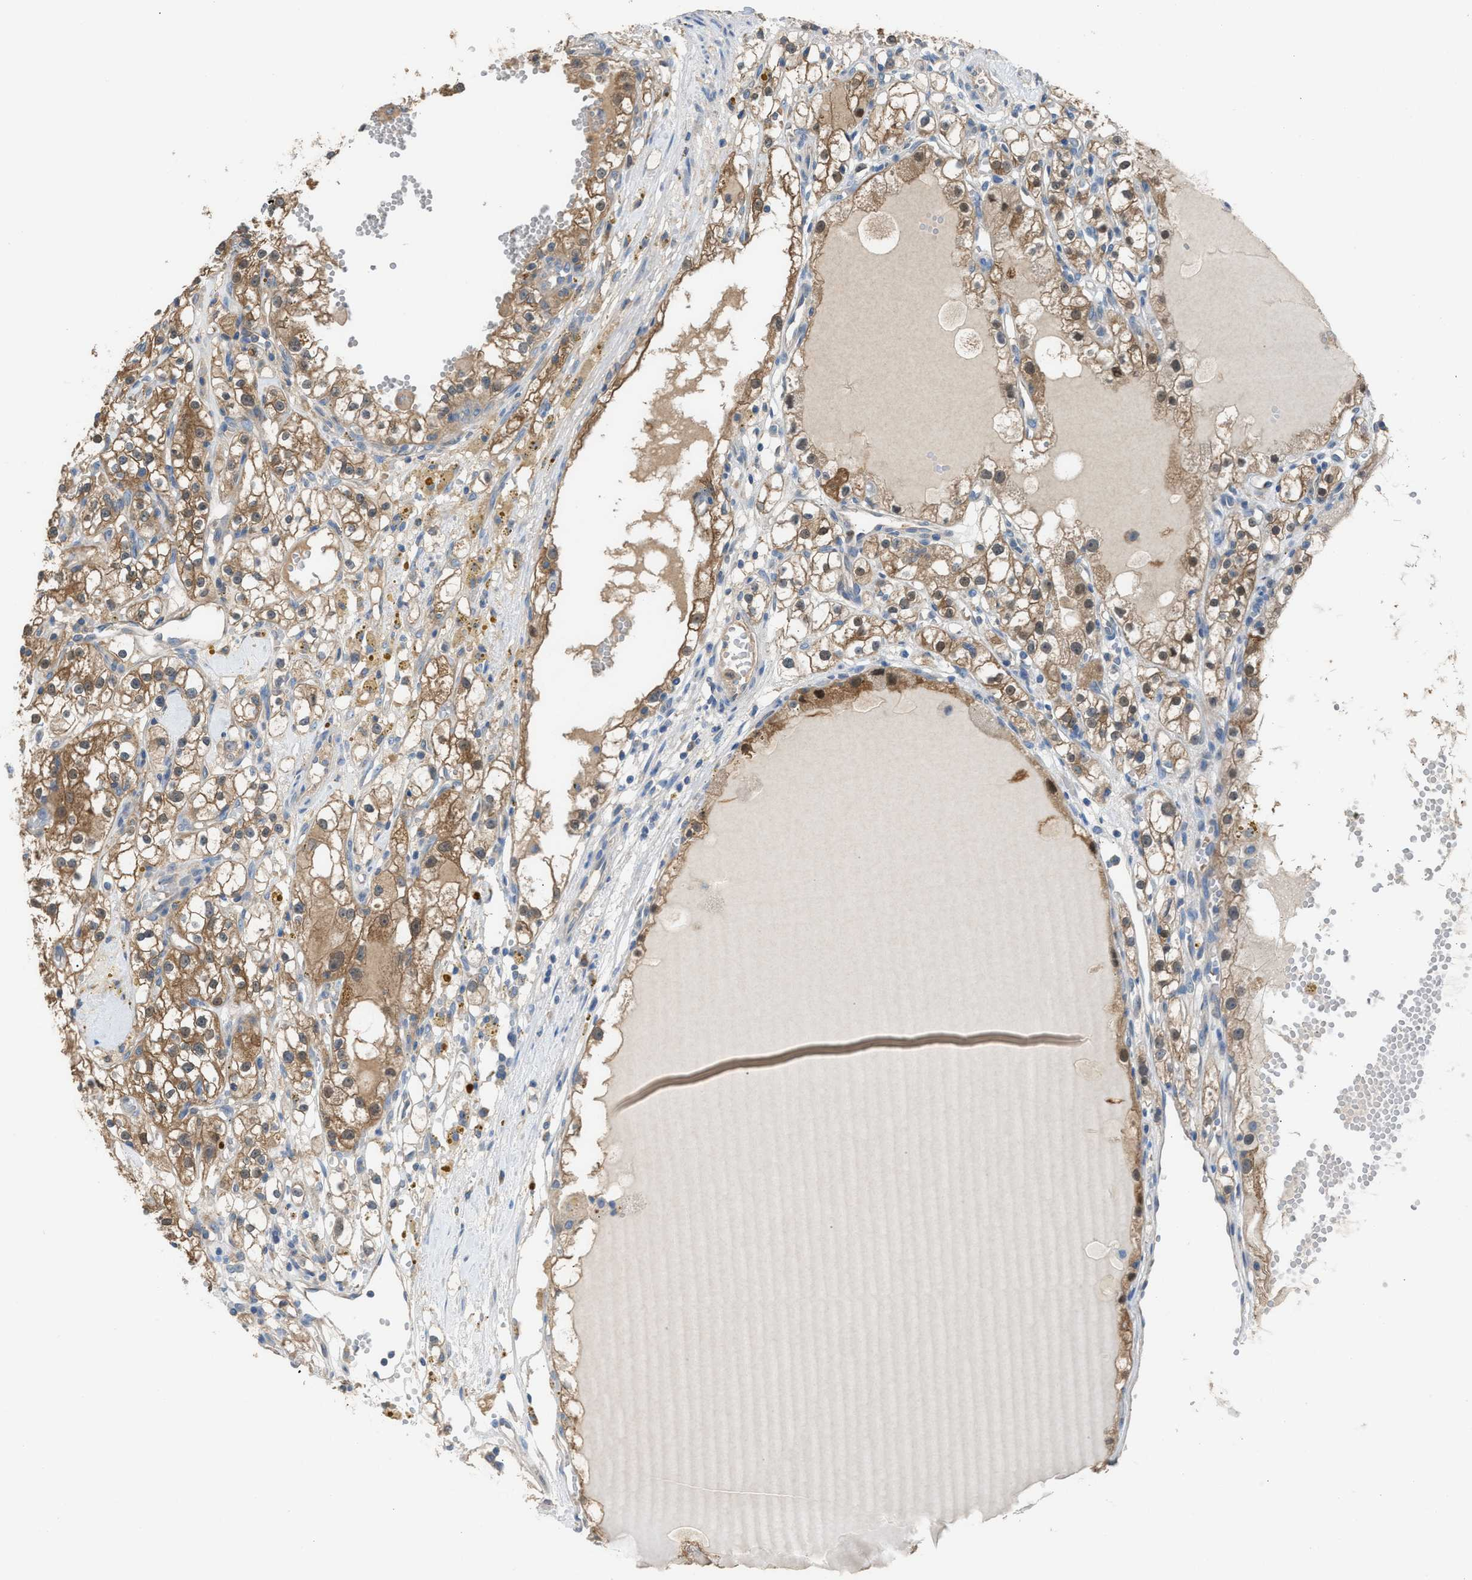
{"staining": {"intensity": "moderate", "quantity": ">75%", "location": "cytoplasmic/membranous"}, "tissue": "renal cancer", "cell_type": "Tumor cells", "image_type": "cancer", "snomed": [{"axis": "morphology", "description": "Adenocarcinoma, NOS"}, {"axis": "topography", "description": "Kidney"}], "caption": "Immunohistochemistry (IHC) image of renal adenocarcinoma stained for a protein (brown), which demonstrates medium levels of moderate cytoplasmic/membranous expression in approximately >75% of tumor cells.", "gene": "NQO2", "patient": {"sex": "male", "age": 56}}